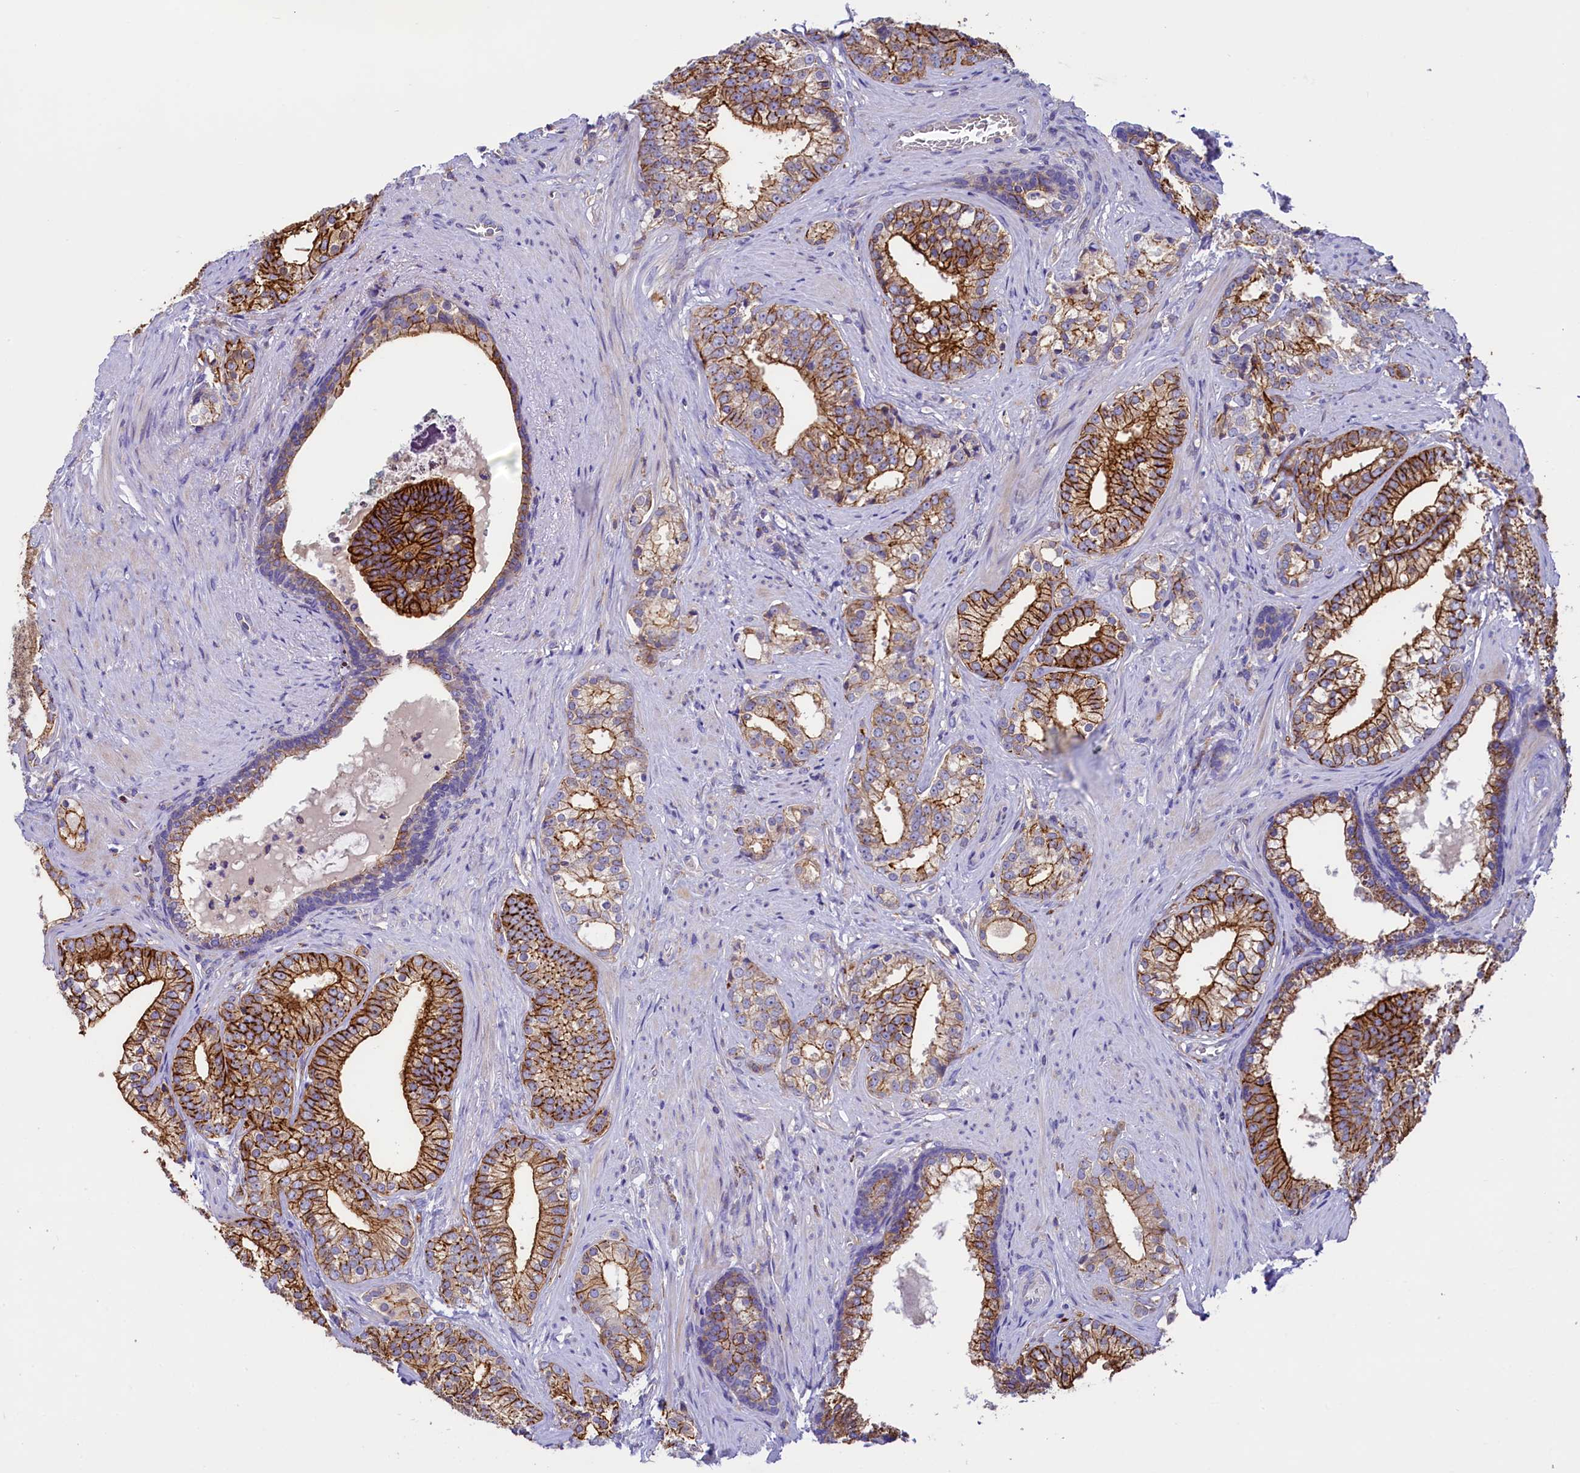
{"staining": {"intensity": "strong", "quantity": ">75%", "location": "cytoplasmic/membranous"}, "tissue": "prostate cancer", "cell_type": "Tumor cells", "image_type": "cancer", "snomed": [{"axis": "morphology", "description": "Adenocarcinoma, Low grade"}, {"axis": "topography", "description": "Prostate"}], "caption": "About >75% of tumor cells in human adenocarcinoma (low-grade) (prostate) display strong cytoplasmic/membranous protein staining as visualized by brown immunohistochemical staining.", "gene": "HPS6", "patient": {"sex": "male", "age": 71}}